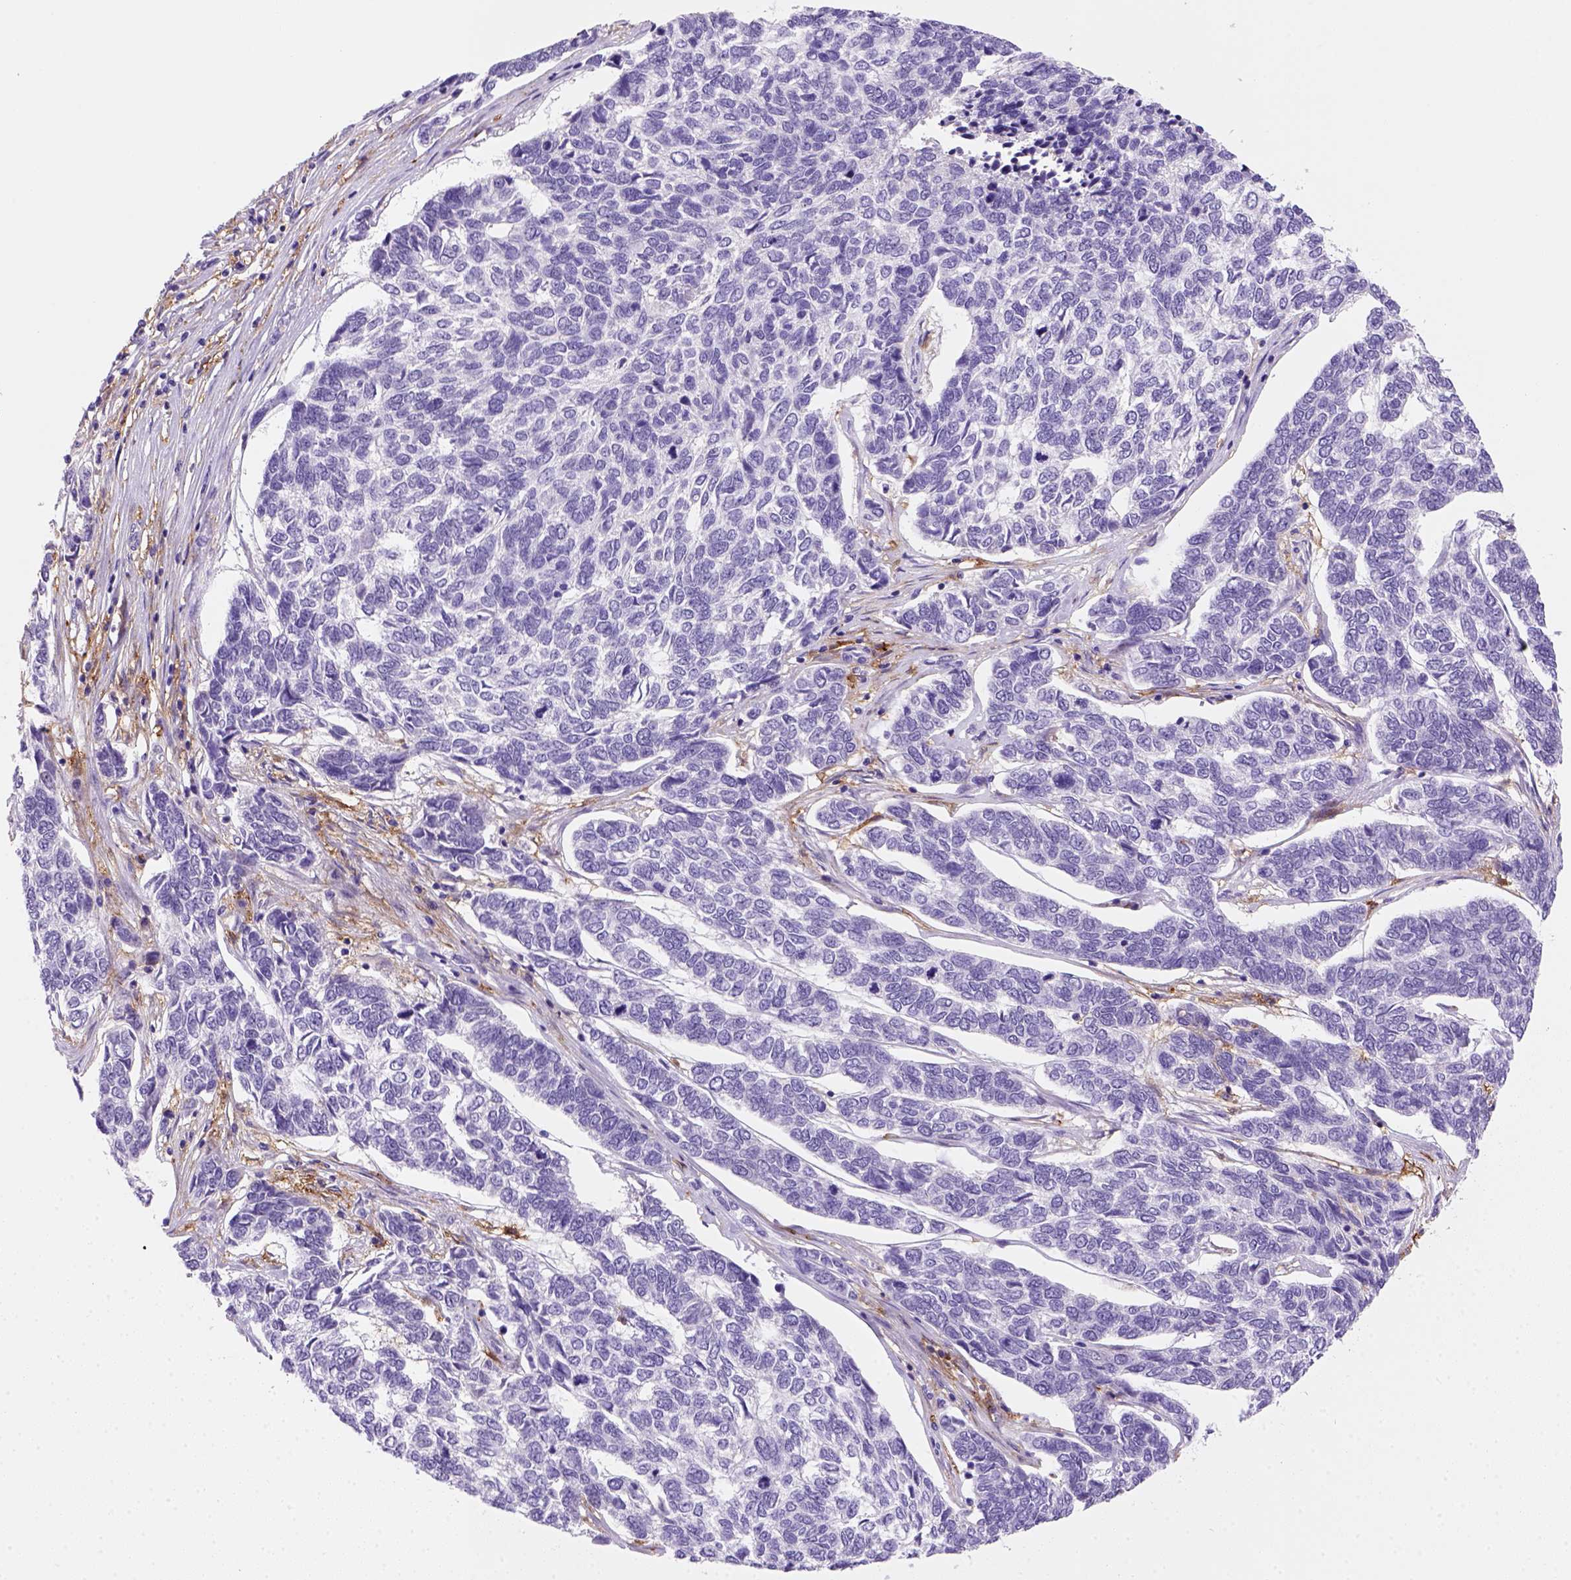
{"staining": {"intensity": "negative", "quantity": "none", "location": "none"}, "tissue": "skin cancer", "cell_type": "Tumor cells", "image_type": "cancer", "snomed": [{"axis": "morphology", "description": "Basal cell carcinoma"}, {"axis": "topography", "description": "Skin"}], "caption": "Basal cell carcinoma (skin) was stained to show a protein in brown. There is no significant positivity in tumor cells. (DAB immunohistochemistry (IHC) with hematoxylin counter stain).", "gene": "CD14", "patient": {"sex": "female", "age": 65}}